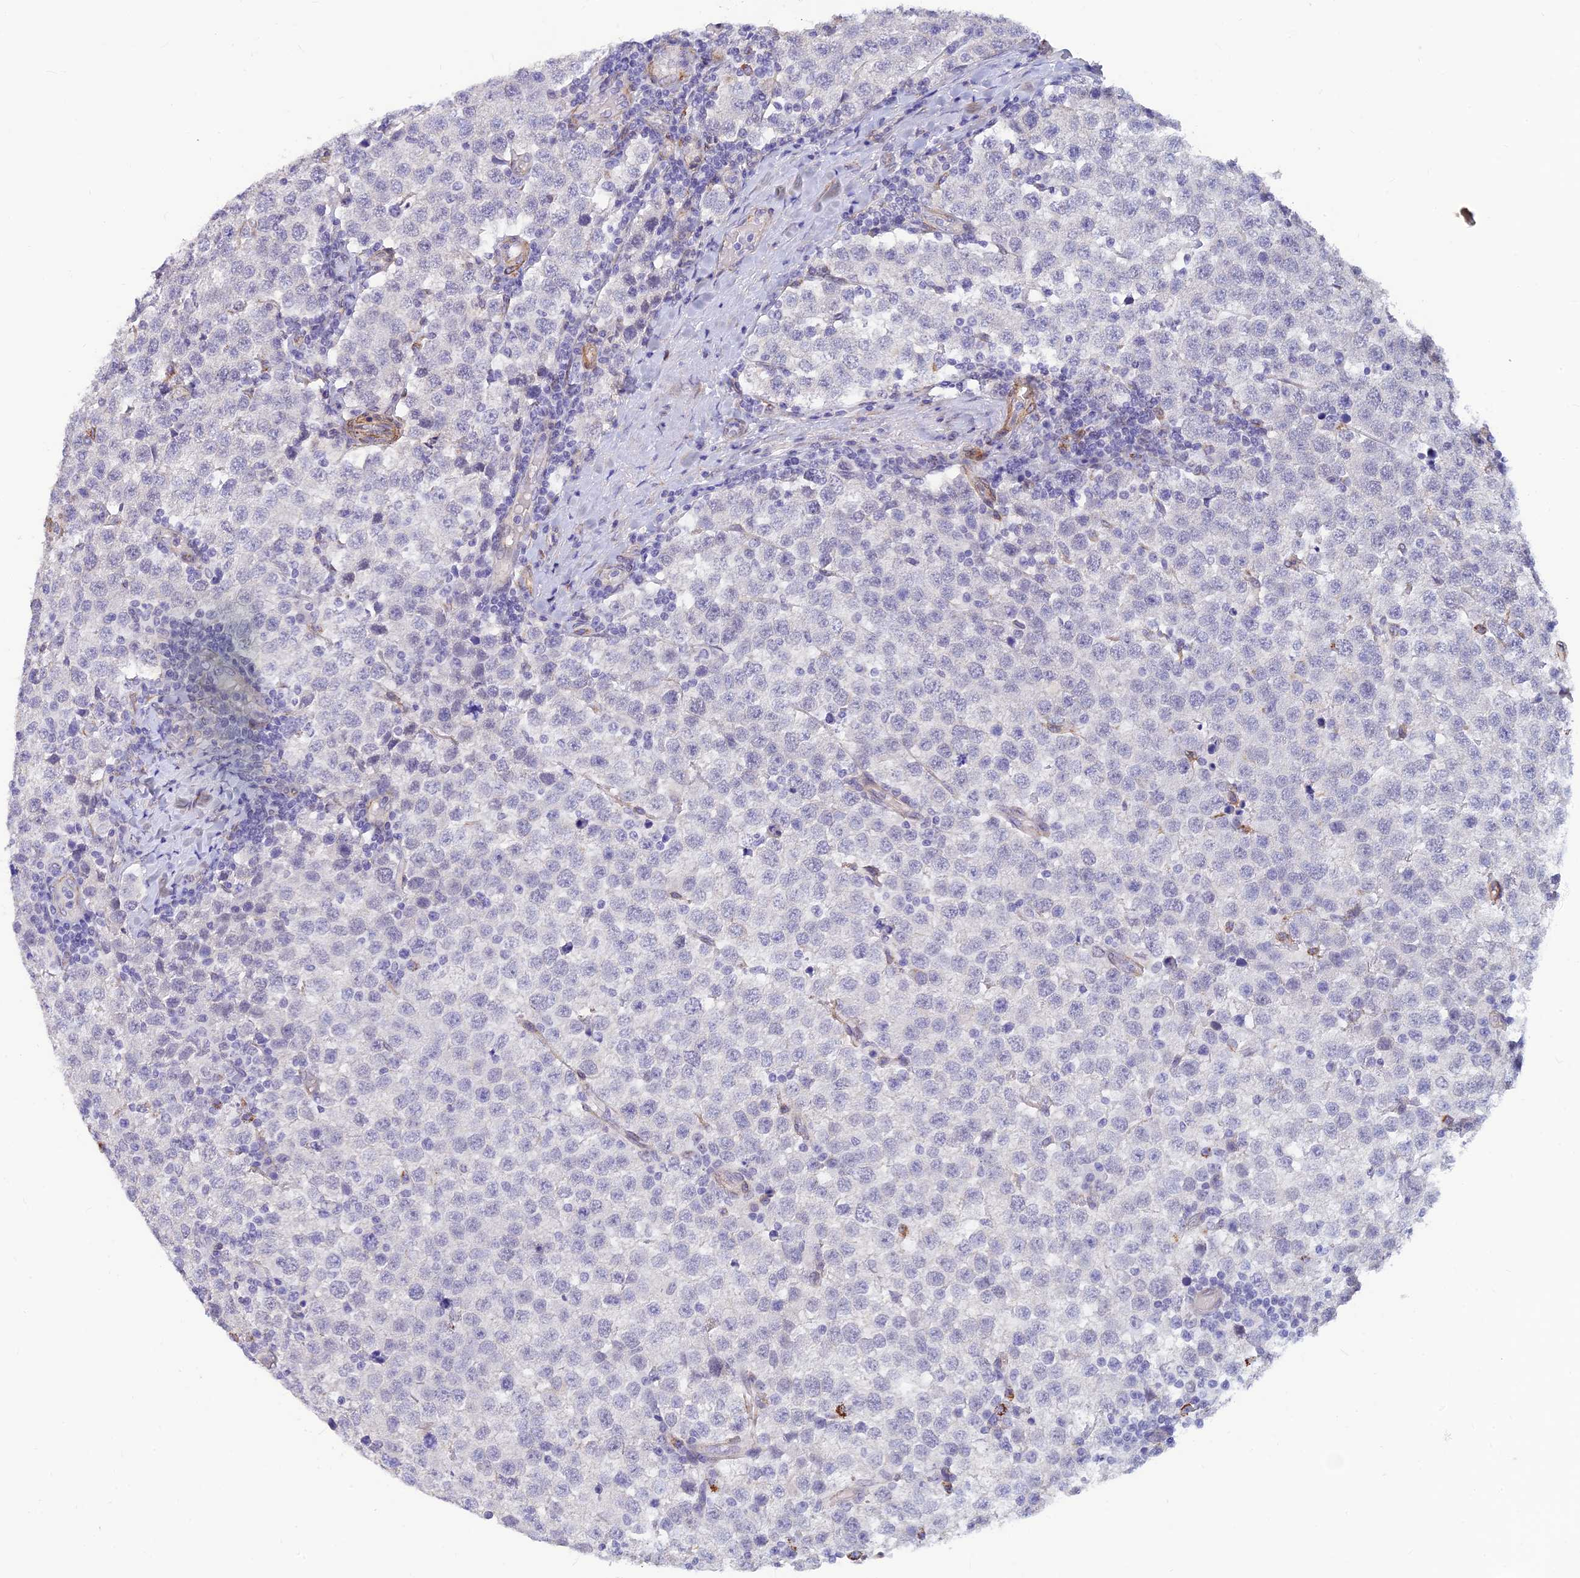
{"staining": {"intensity": "negative", "quantity": "none", "location": "none"}, "tissue": "testis cancer", "cell_type": "Tumor cells", "image_type": "cancer", "snomed": [{"axis": "morphology", "description": "Seminoma, NOS"}, {"axis": "topography", "description": "Testis"}], "caption": "Immunohistochemistry (IHC) of human testis cancer displays no staining in tumor cells.", "gene": "ALDH1L2", "patient": {"sex": "male", "age": 34}}